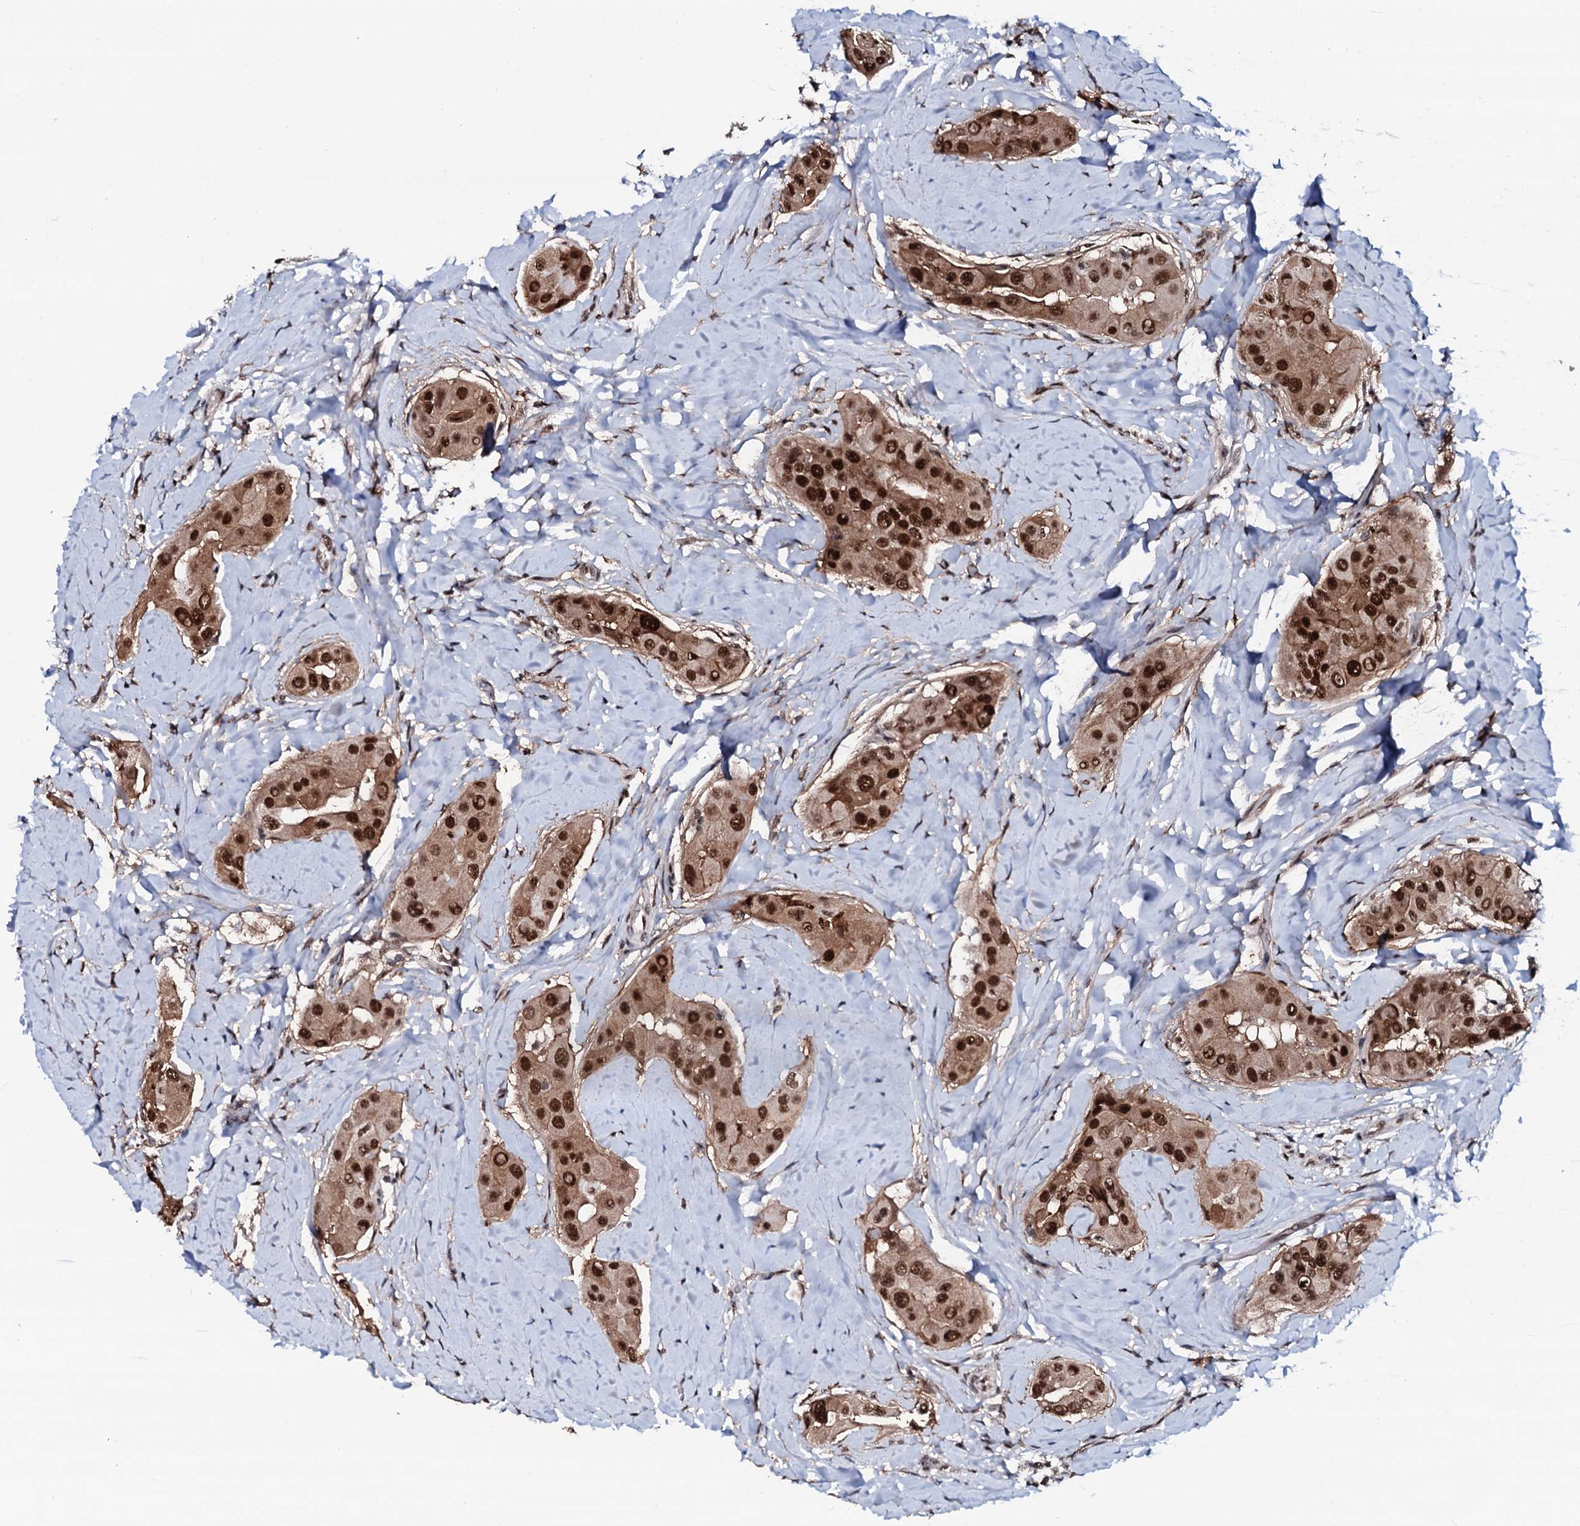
{"staining": {"intensity": "strong", "quantity": ">75%", "location": "nuclear"}, "tissue": "thyroid cancer", "cell_type": "Tumor cells", "image_type": "cancer", "snomed": [{"axis": "morphology", "description": "Papillary adenocarcinoma, NOS"}, {"axis": "topography", "description": "Thyroid gland"}], "caption": "An image of papillary adenocarcinoma (thyroid) stained for a protein displays strong nuclear brown staining in tumor cells.", "gene": "PRPF18", "patient": {"sex": "male", "age": 33}}